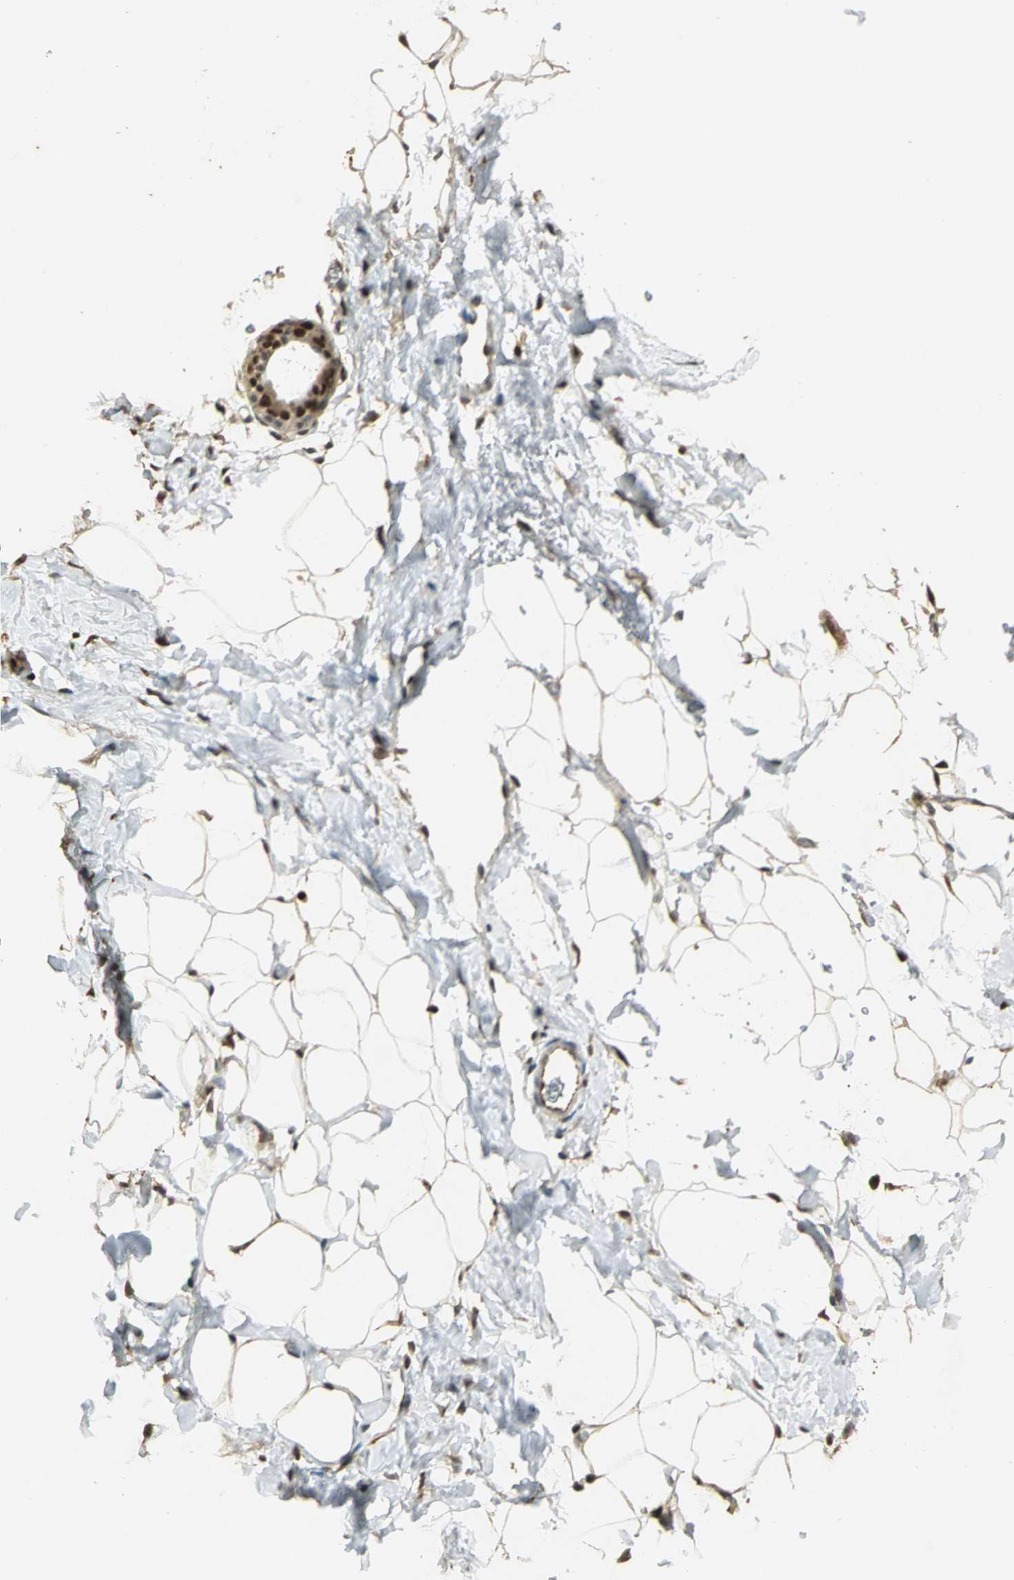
{"staining": {"intensity": "moderate", "quantity": ">75%", "location": "cytoplasmic/membranous,nuclear"}, "tissue": "adipose tissue", "cell_type": "Adipocytes", "image_type": "normal", "snomed": [{"axis": "morphology", "description": "Normal tissue, NOS"}, {"axis": "topography", "description": "Breast"}, {"axis": "topography", "description": "Soft tissue"}], "caption": "High-power microscopy captured an immunohistochemistry image of unremarkable adipose tissue, revealing moderate cytoplasmic/membranous,nuclear expression in about >75% of adipocytes.", "gene": "ELF1", "patient": {"sex": "female", "age": 25}}